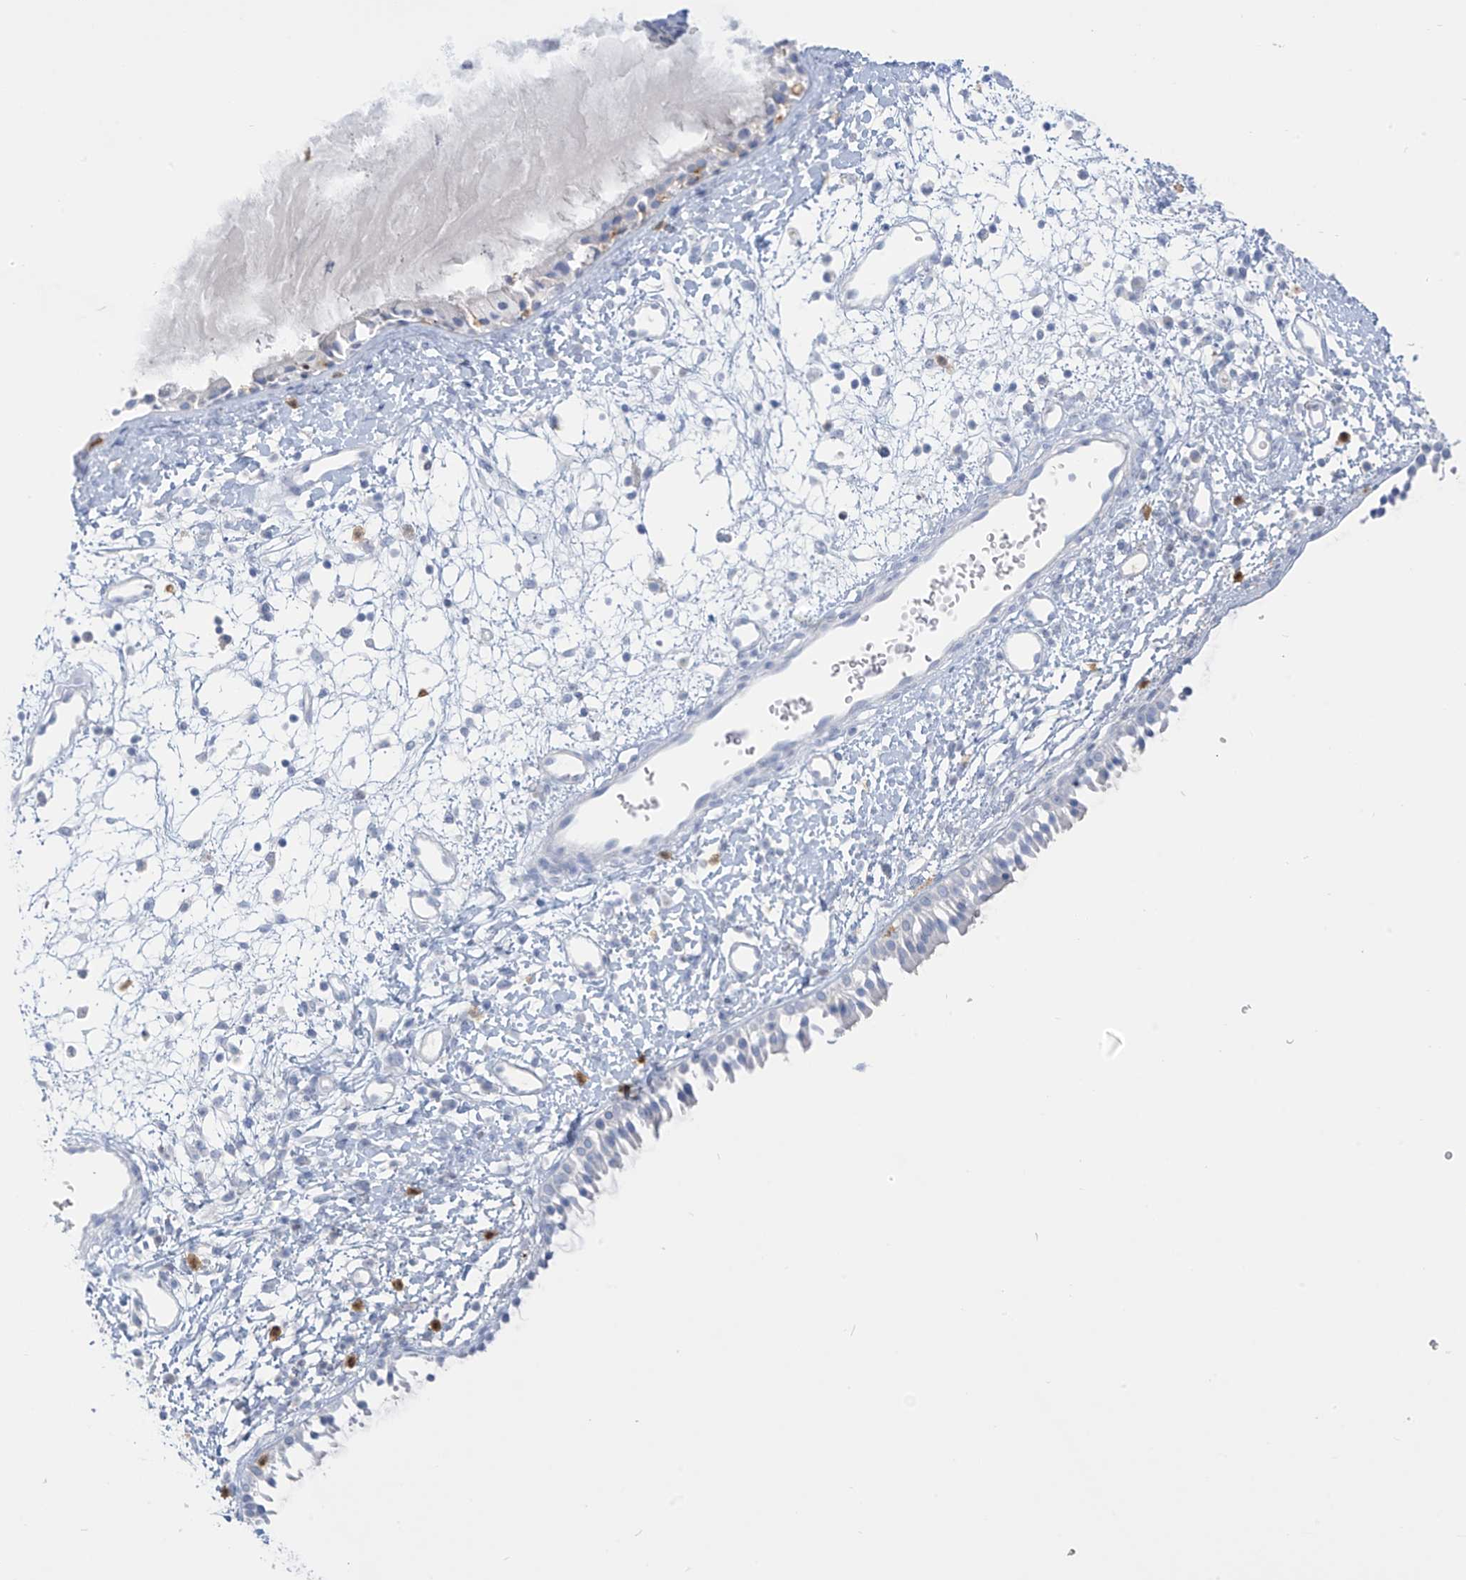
{"staining": {"intensity": "negative", "quantity": "none", "location": "none"}, "tissue": "nasopharynx", "cell_type": "Respiratory epithelial cells", "image_type": "normal", "snomed": [{"axis": "morphology", "description": "Normal tissue, NOS"}, {"axis": "topography", "description": "Nasopharynx"}], "caption": "High power microscopy image of an IHC micrograph of unremarkable nasopharynx, revealing no significant expression in respiratory epithelial cells. (DAB immunohistochemistry (IHC) visualized using brightfield microscopy, high magnification).", "gene": "TRMT2B", "patient": {"sex": "male", "age": 22}}